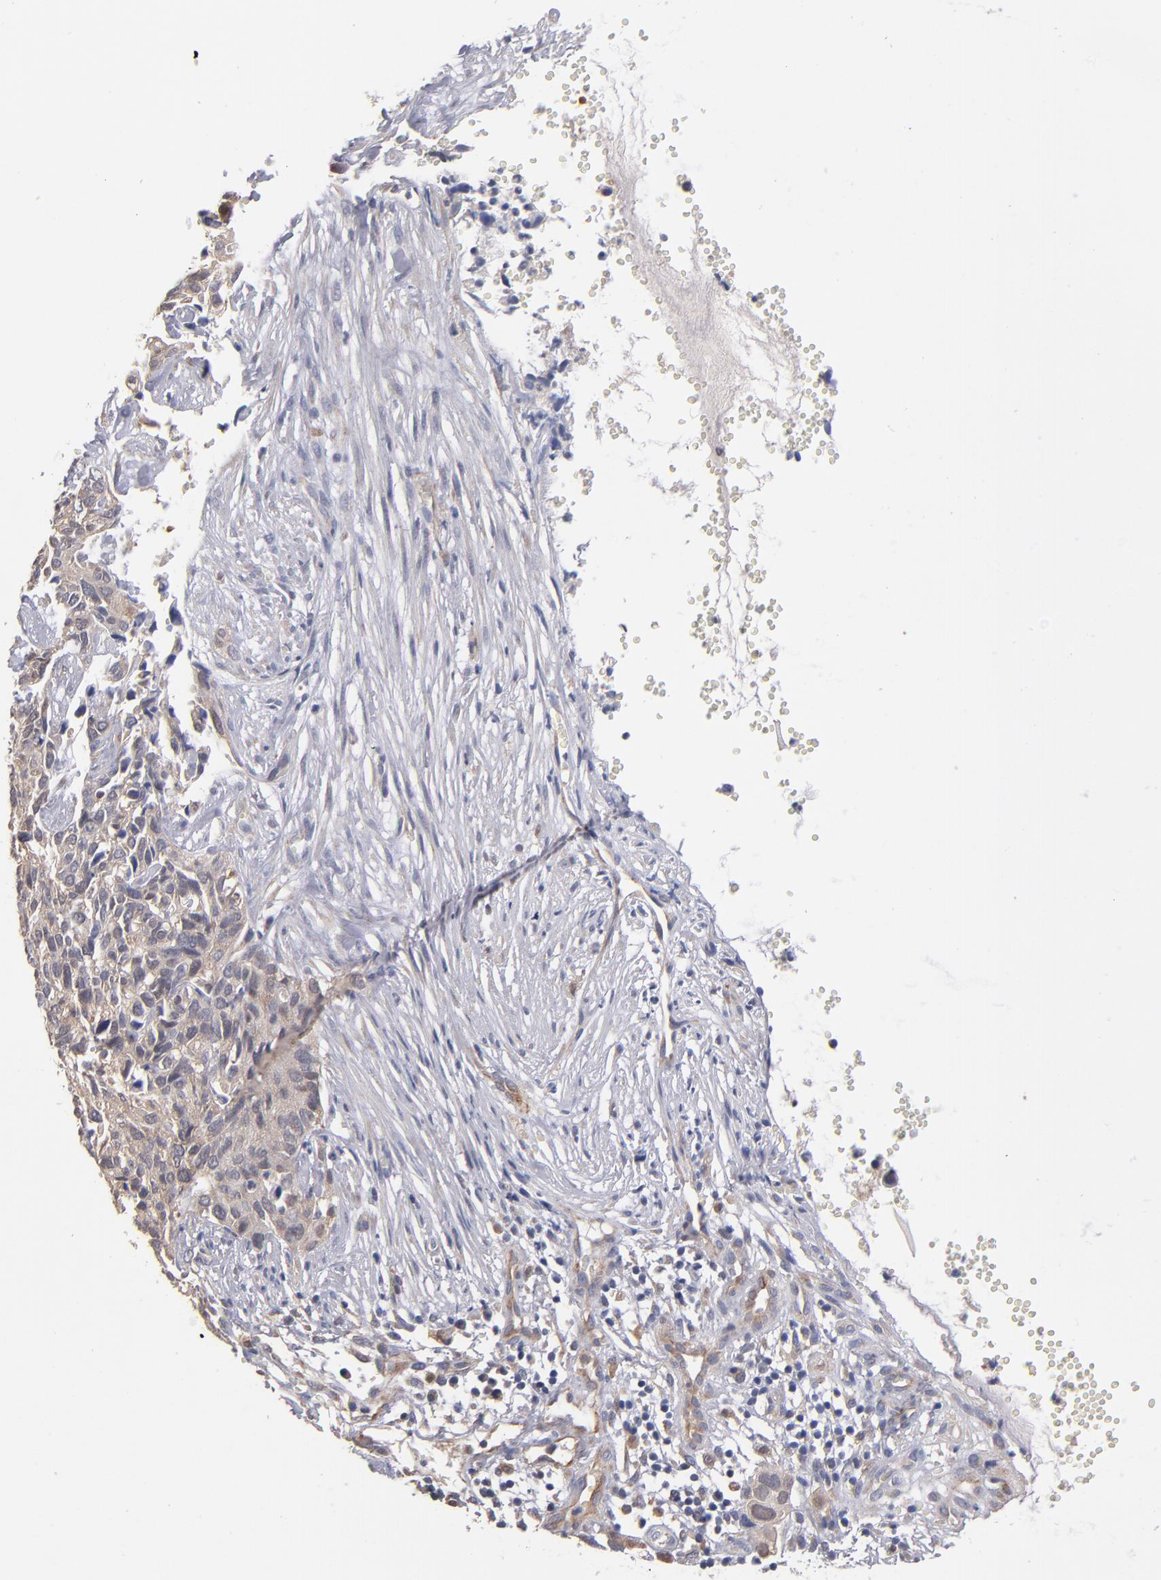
{"staining": {"intensity": "weak", "quantity": ">75%", "location": "cytoplasmic/membranous"}, "tissue": "cervical cancer", "cell_type": "Tumor cells", "image_type": "cancer", "snomed": [{"axis": "morphology", "description": "Normal tissue, NOS"}, {"axis": "morphology", "description": "Squamous cell carcinoma, NOS"}, {"axis": "topography", "description": "Cervix"}], "caption": "Protein expression analysis of human cervical squamous cell carcinoma reveals weak cytoplasmic/membranous positivity in approximately >75% of tumor cells. (Stains: DAB in brown, nuclei in blue, Microscopy: brightfield microscopy at high magnification).", "gene": "GMFG", "patient": {"sex": "female", "age": 45}}